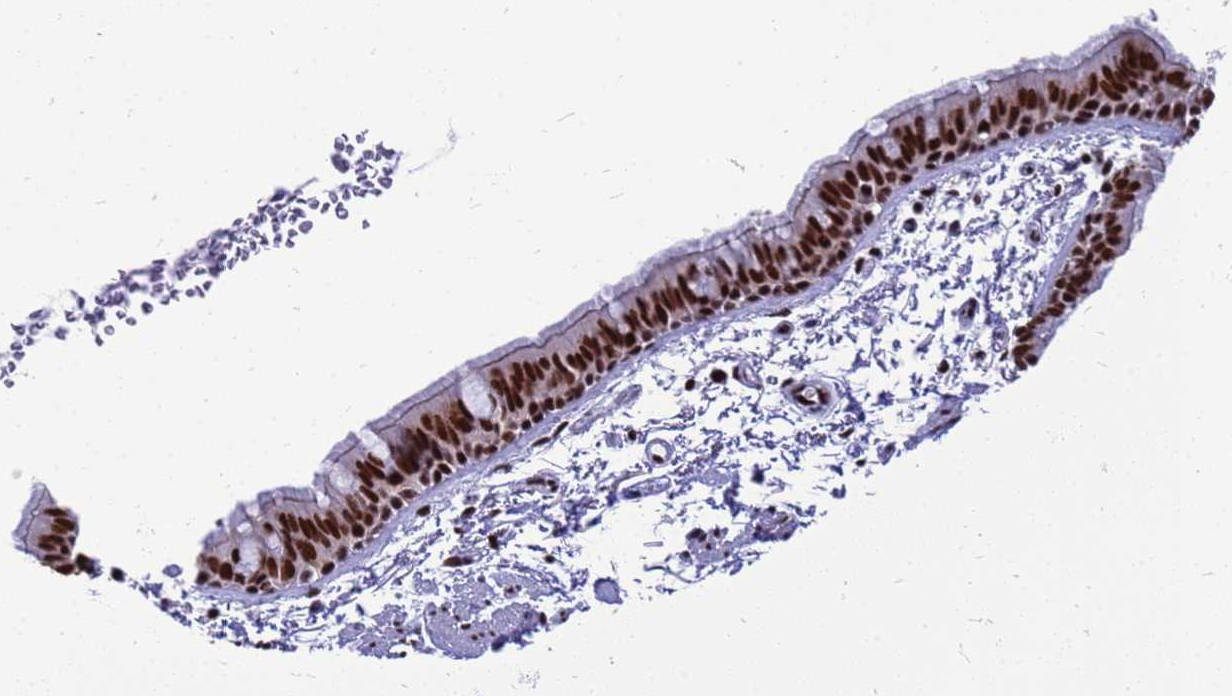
{"staining": {"intensity": "strong", "quantity": ">75%", "location": "nuclear"}, "tissue": "bronchus", "cell_type": "Respiratory epithelial cells", "image_type": "normal", "snomed": [{"axis": "morphology", "description": "Normal tissue, NOS"}, {"axis": "topography", "description": "Lymph node"}, {"axis": "topography", "description": "Bronchus"}], "caption": "A photomicrograph of human bronchus stained for a protein displays strong nuclear brown staining in respiratory epithelial cells. (Brightfield microscopy of DAB IHC at high magnification).", "gene": "SART3", "patient": {"sex": "female", "age": 70}}